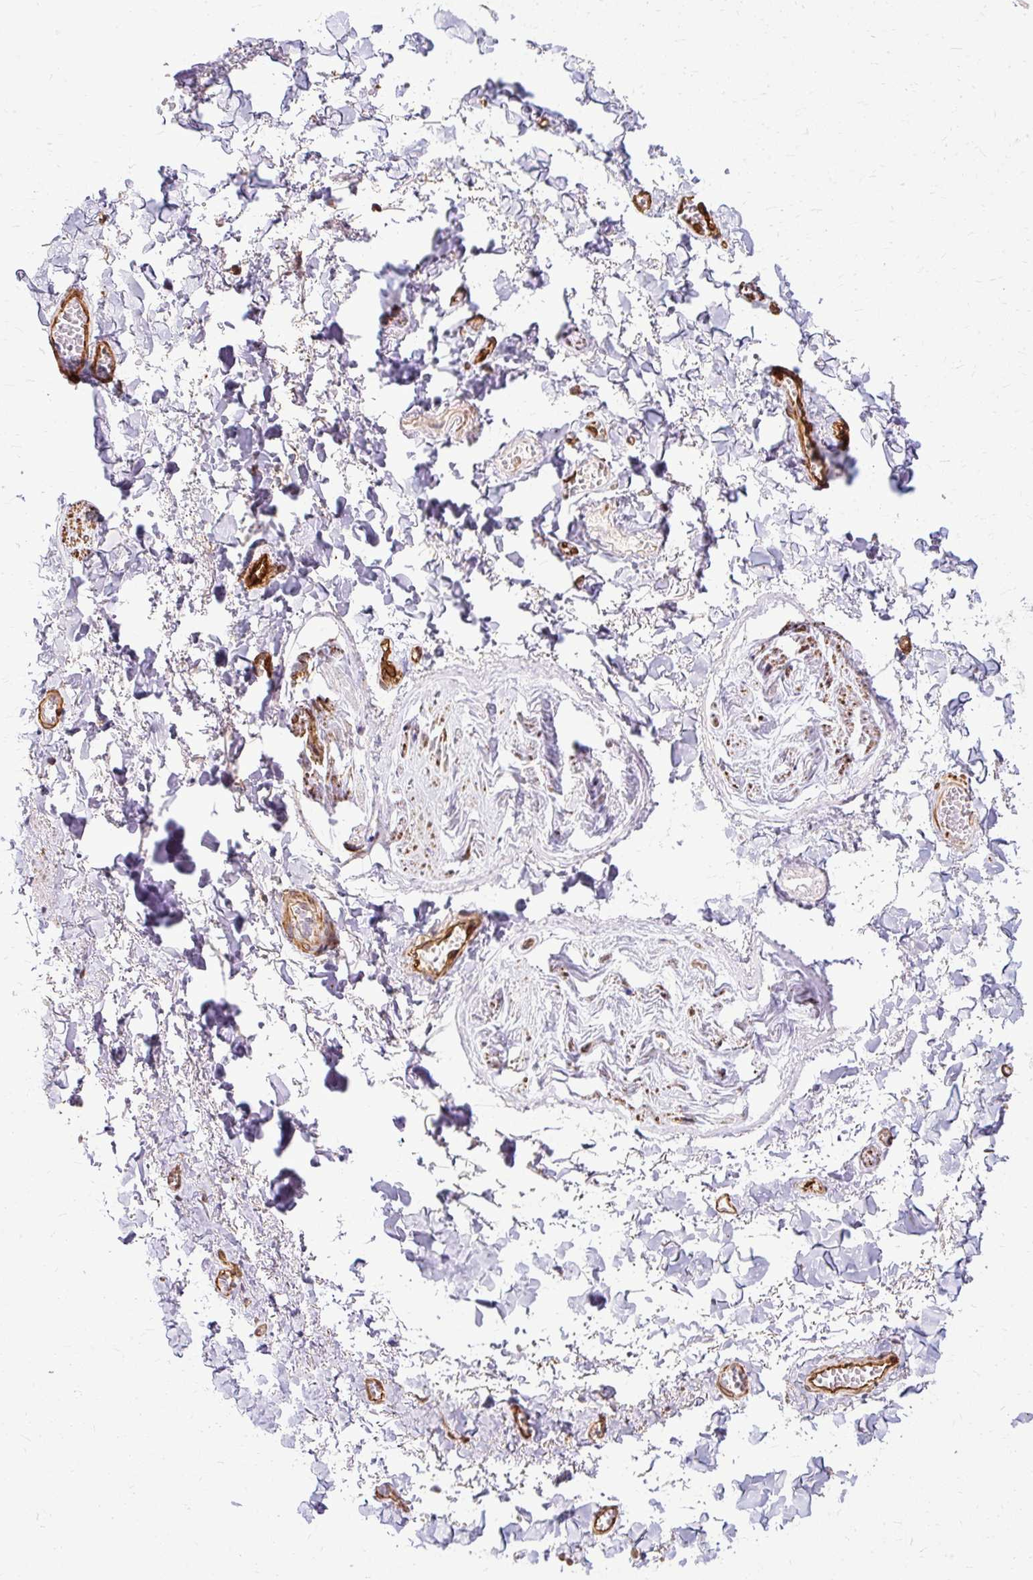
{"staining": {"intensity": "moderate", "quantity": "25%-75%", "location": "cytoplasmic/membranous"}, "tissue": "soft tissue", "cell_type": "Chondrocytes", "image_type": "normal", "snomed": [{"axis": "morphology", "description": "Normal tissue, NOS"}, {"axis": "topography", "description": "Vulva"}, {"axis": "topography", "description": "Vagina"}, {"axis": "topography", "description": "Peripheral nerve tissue"}], "caption": "Chondrocytes show moderate cytoplasmic/membranous positivity in approximately 25%-75% of cells in normal soft tissue.", "gene": "CNN3", "patient": {"sex": "female", "age": 66}}